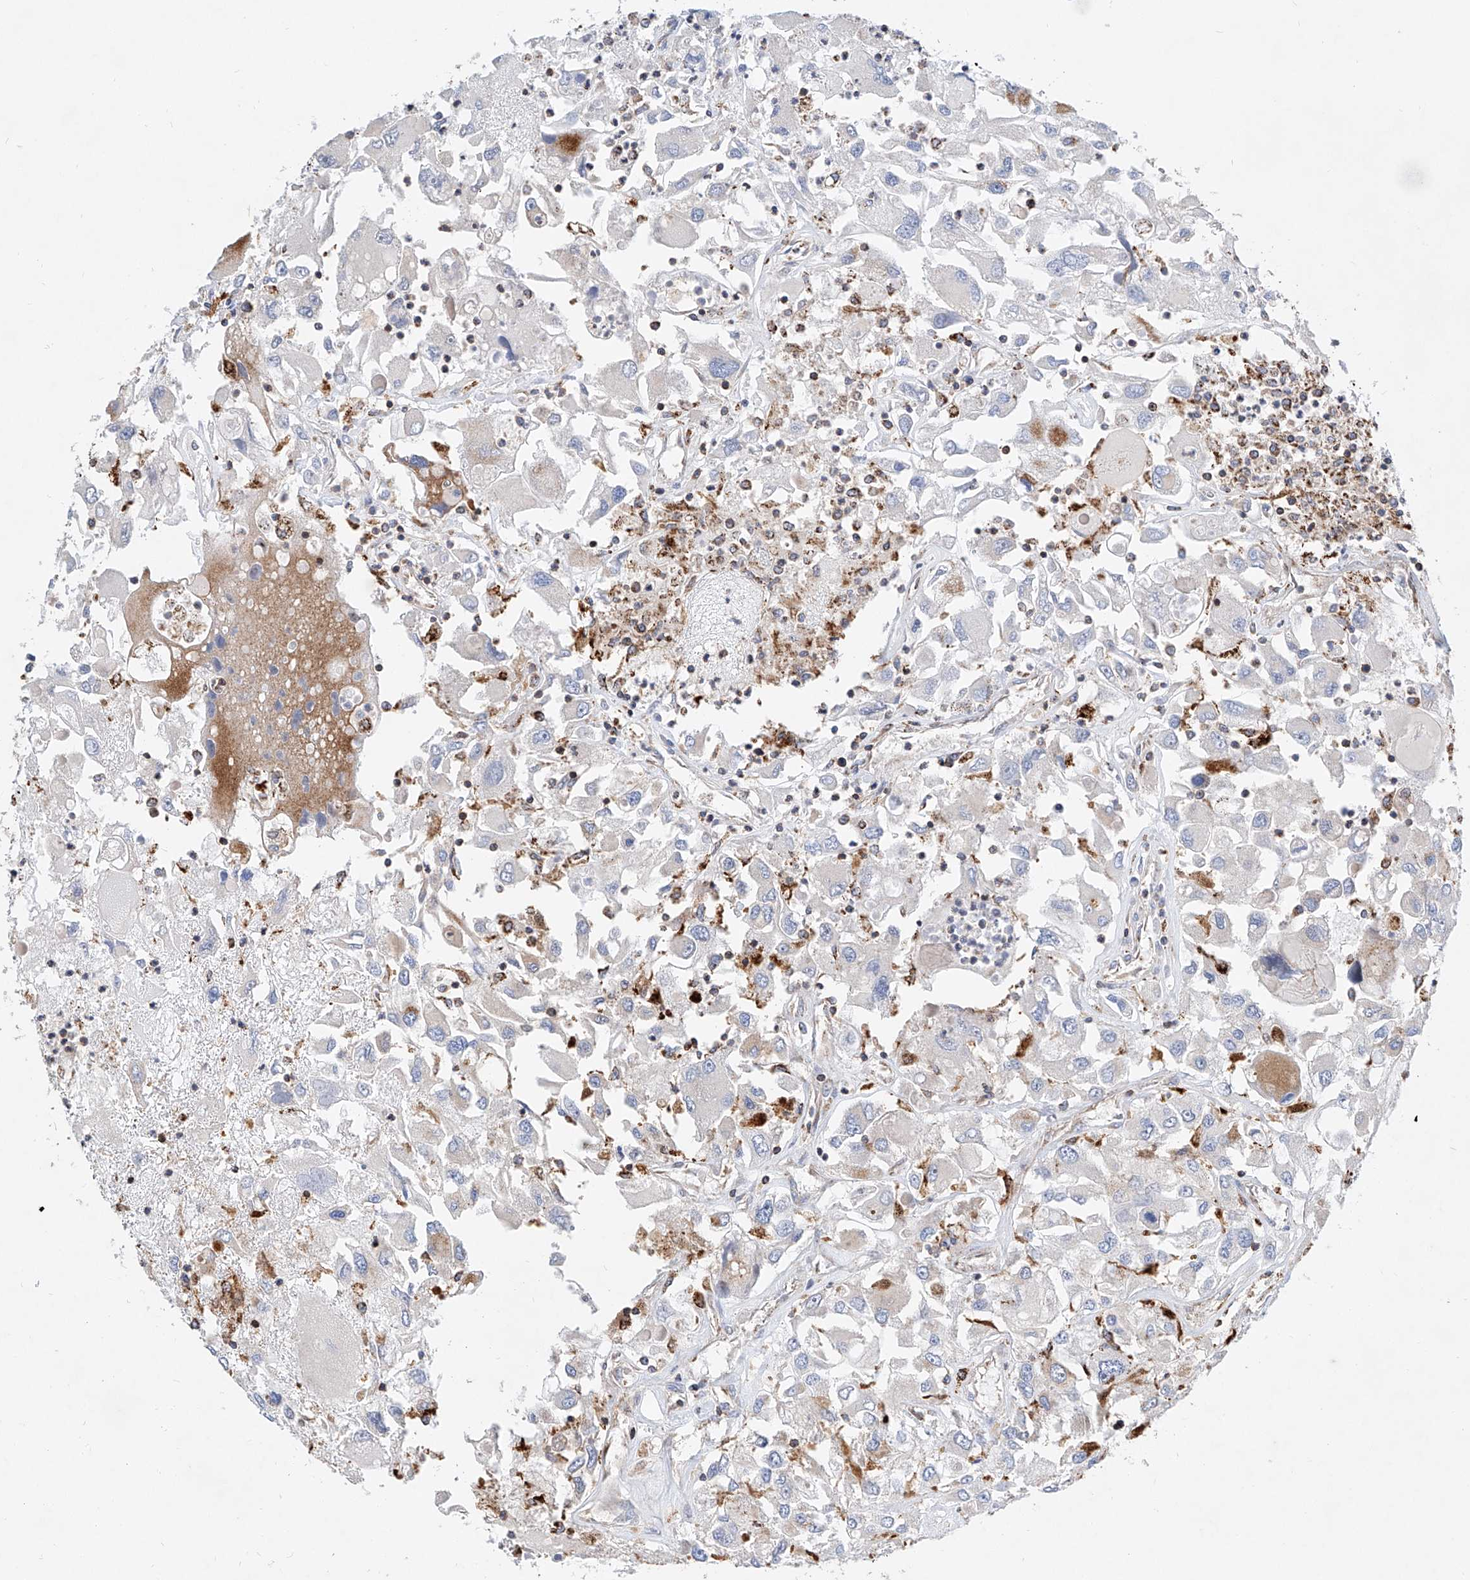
{"staining": {"intensity": "negative", "quantity": "none", "location": "none"}, "tissue": "renal cancer", "cell_type": "Tumor cells", "image_type": "cancer", "snomed": [{"axis": "morphology", "description": "Adenocarcinoma, NOS"}, {"axis": "topography", "description": "Kidney"}], "caption": "Immunohistochemical staining of renal cancer (adenocarcinoma) shows no significant positivity in tumor cells.", "gene": "CPNE5", "patient": {"sex": "female", "age": 52}}